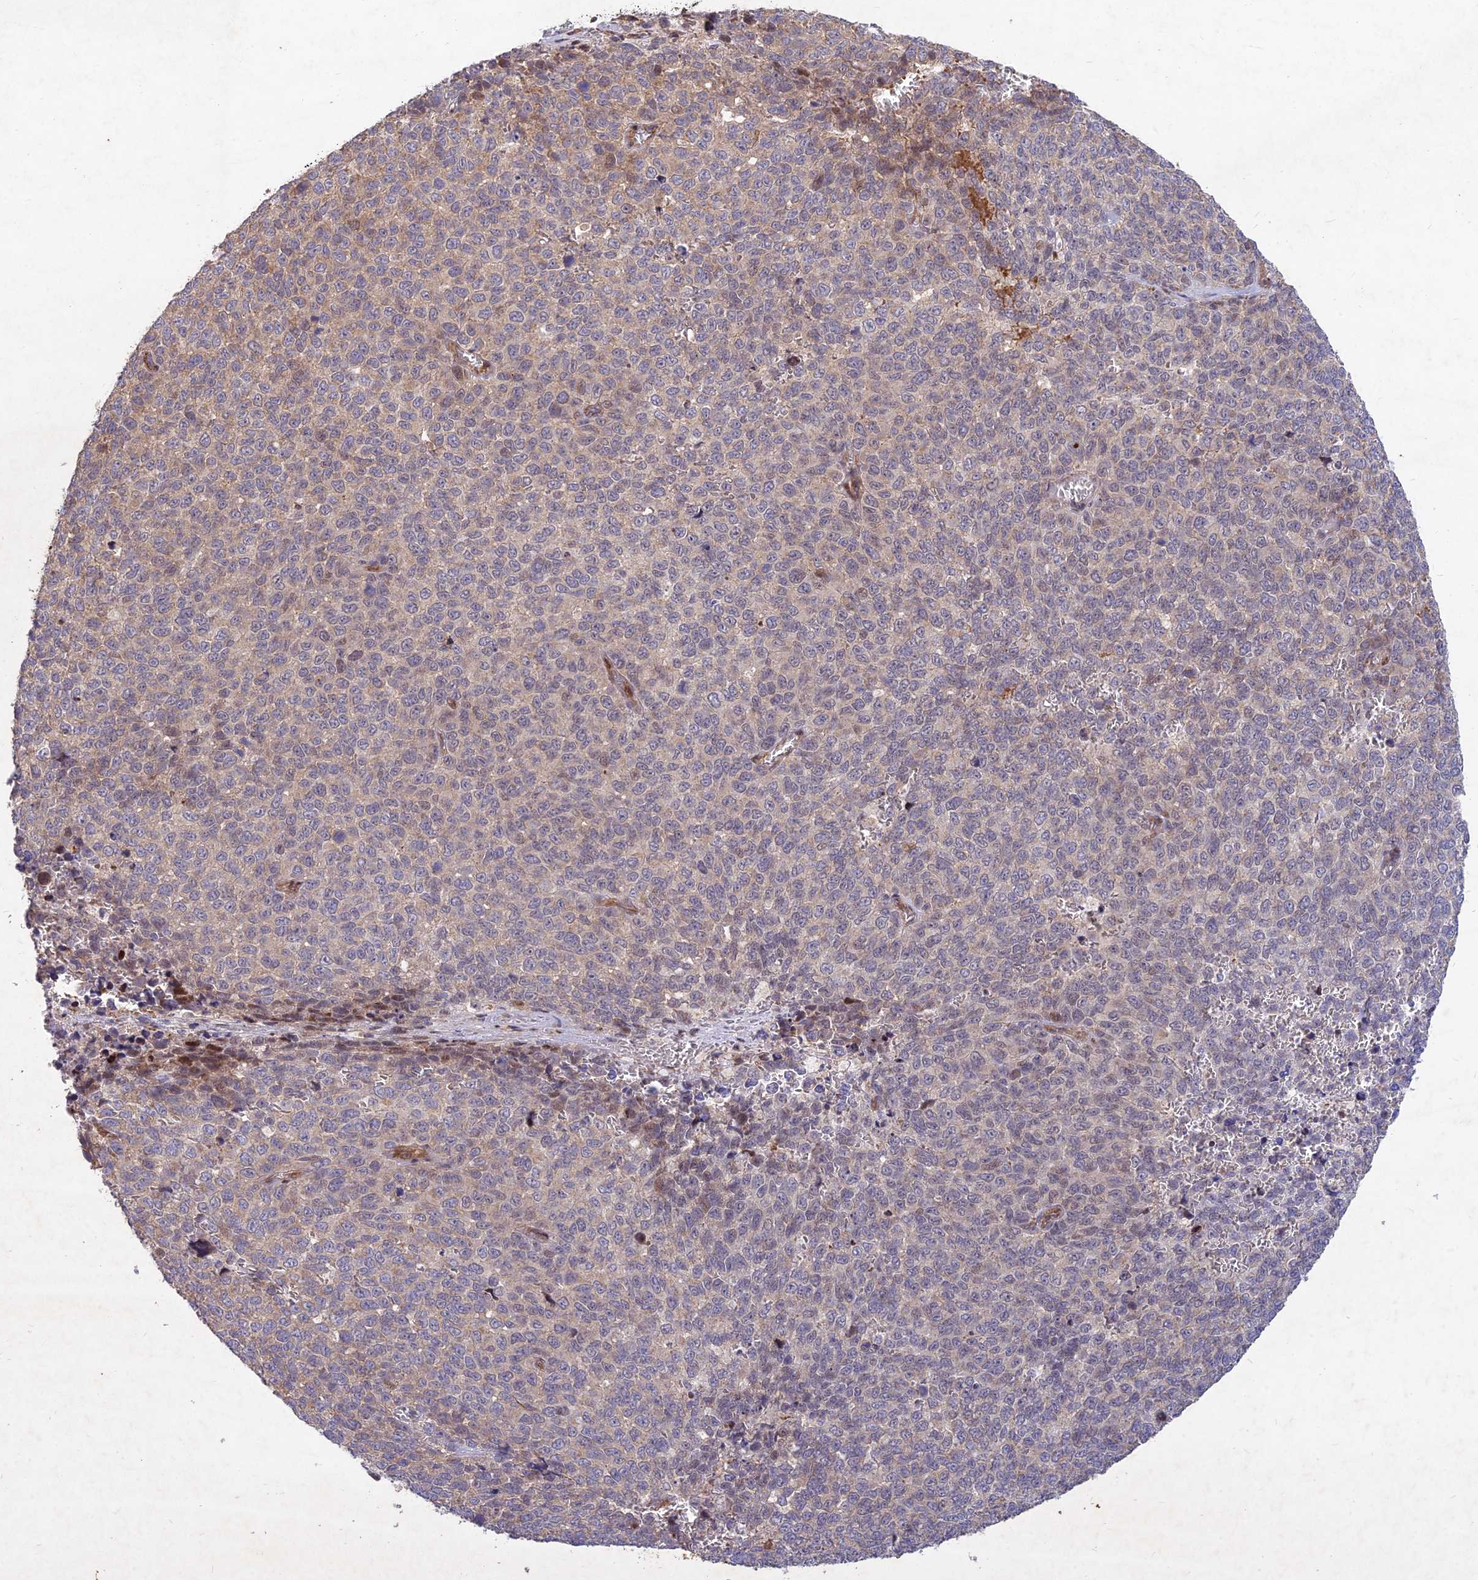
{"staining": {"intensity": "negative", "quantity": "none", "location": "none"}, "tissue": "melanoma", "cell_type": "Tumor cells", "image_type": "cancer", "snomed": [{"axis": "morphology", "description": "Malignant melanoma, NOS"}, {"axis": "topography", "description": "Nose, NOS"}], "caption": "Immunohistochemical staining of malignant melanoma reveals no significant expression in tumor cells.", "gene": "RELCH", "patient": {"sex": "female", "age": 48}}